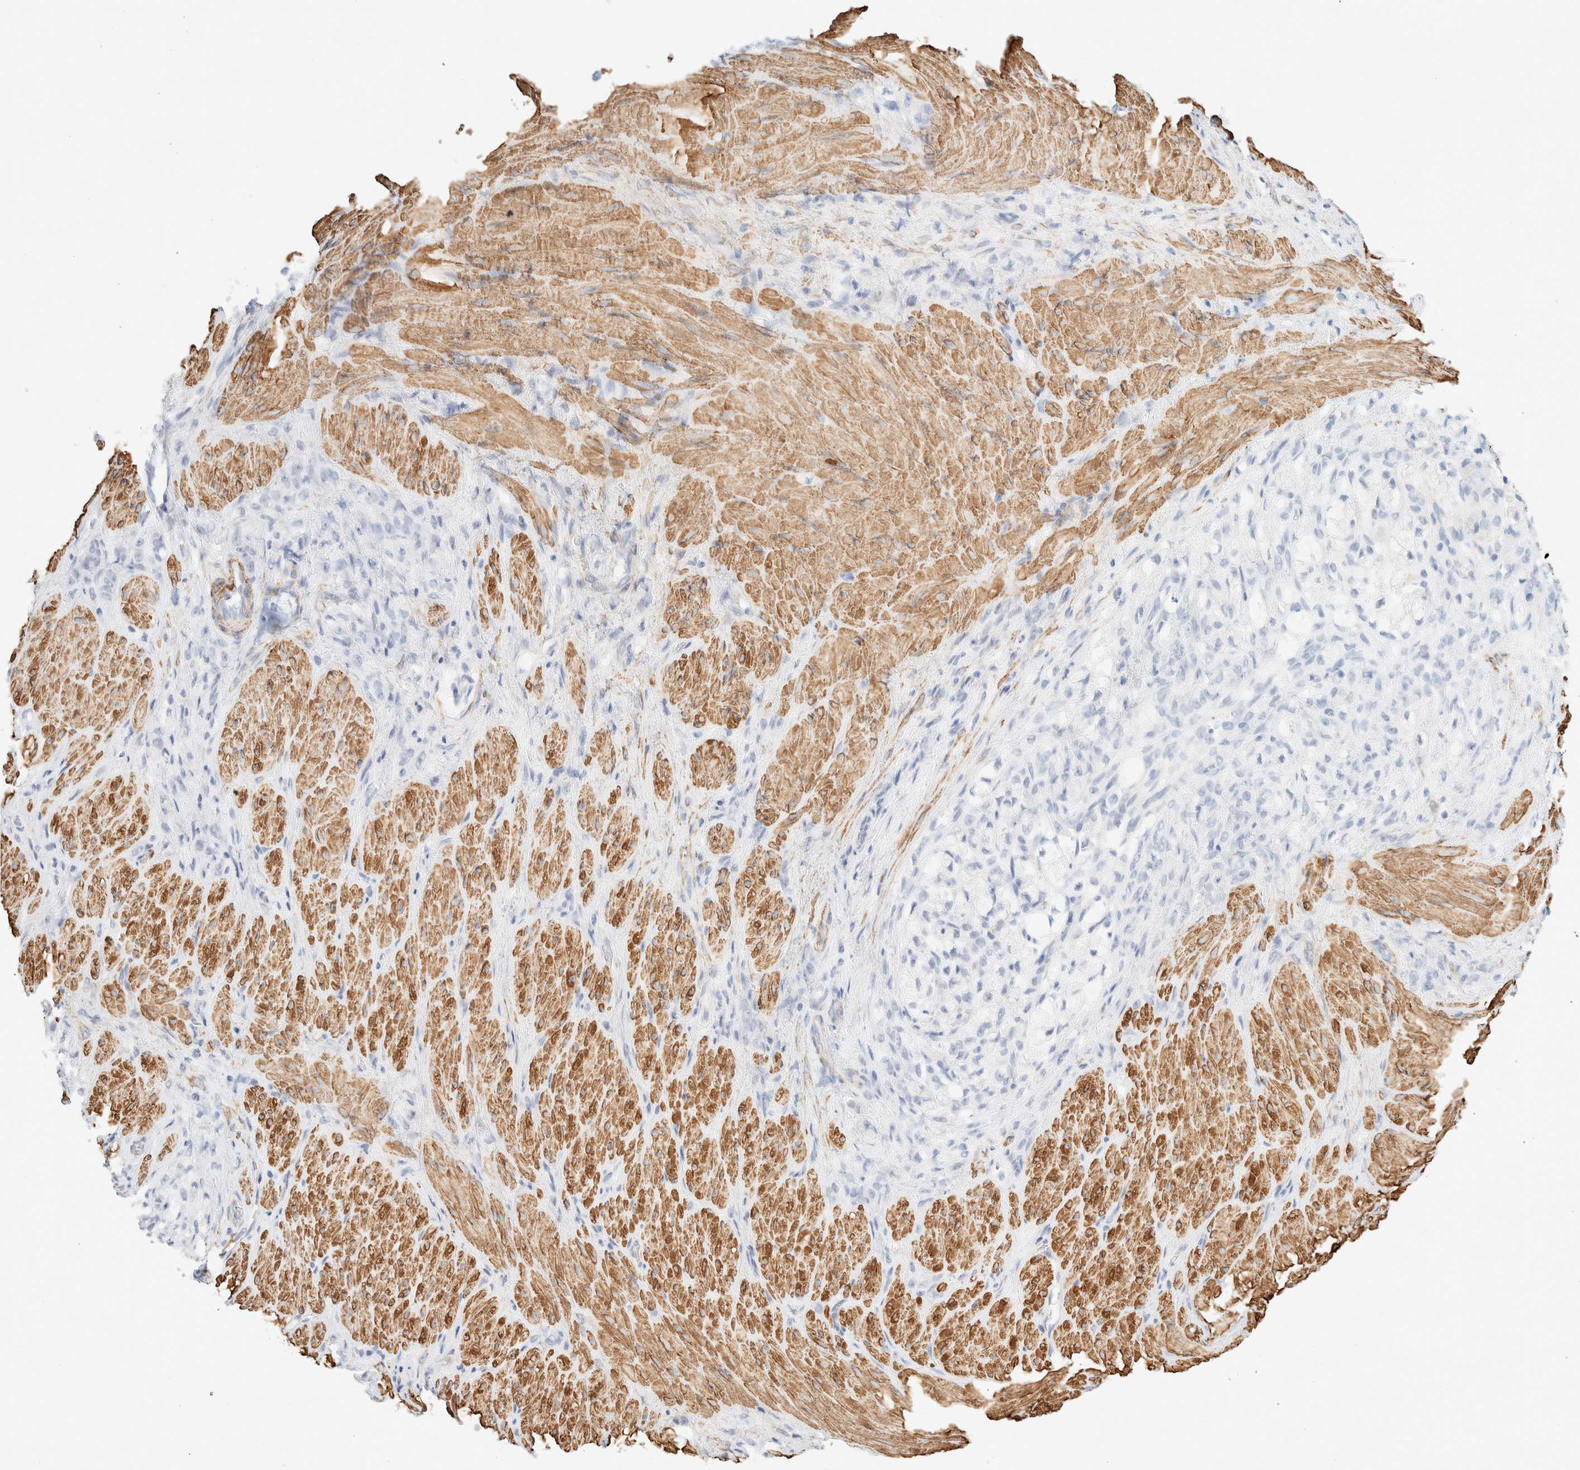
{"staining": {"intensity": "negative", "quantity": "none", "location": "none"}, "tissue": "stomach cancer", "cell_type": "Tumor cells", "image_type": "cancer", "snomed": [{"axis": "morphology", "description": "Normal tissue, NOS"}, {"axis": "morphology", "description": "Adenocarcinoma, NOS"}, {"axis": "topography", "description": "Stomach"}], "caption": "High power microscopy histopathology image of an immunohistochemistry photomicrograph of stomach cancer (adenocarcinoma), revealing no significant staining in tumor cells.", "gene": "AFMID", "patient": {"sex": "male", "age": 82}}